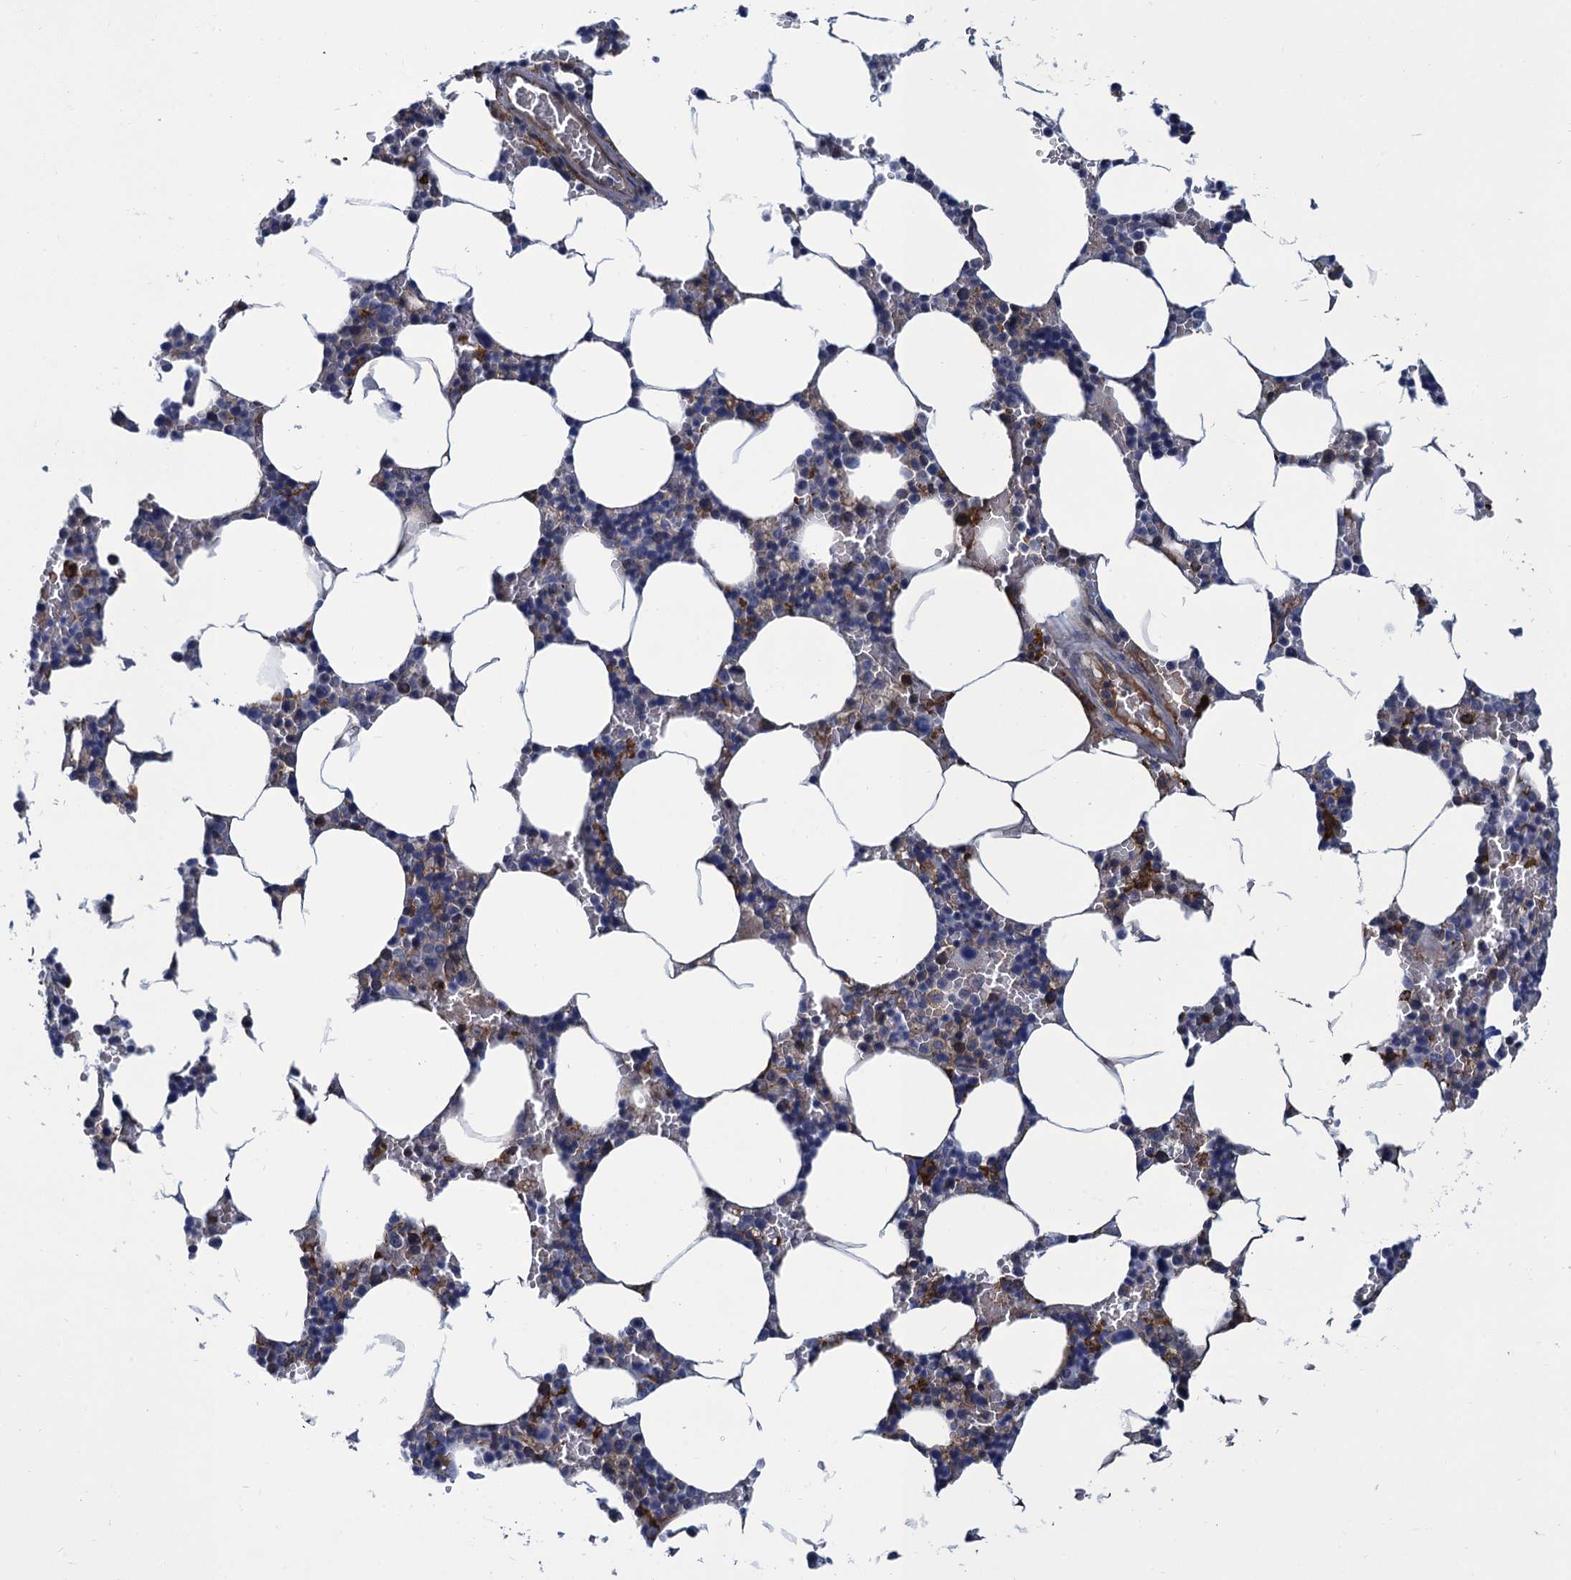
{"staining": {"intensity": "moderate", "quantity": "<25%", "location": "cytoplasmic/membranous"}, "tissue": "bone marrow", "cell_type": "Hematopoietic cells", "image_type": "normal", "snomed": [{"axis": "morphology", "description": "Normal tissue, NOS"}, {"axis": "topography", "description": "Bone marrow"}], "caption": "Bone marrow stained with immunohistochemistry demonstrates moderate cytoplasmic/membranous staining in approximately <25% of hematopoietic cells.", "gene": "DNHD1", "patient": {"sex": "male", "age": 70}}